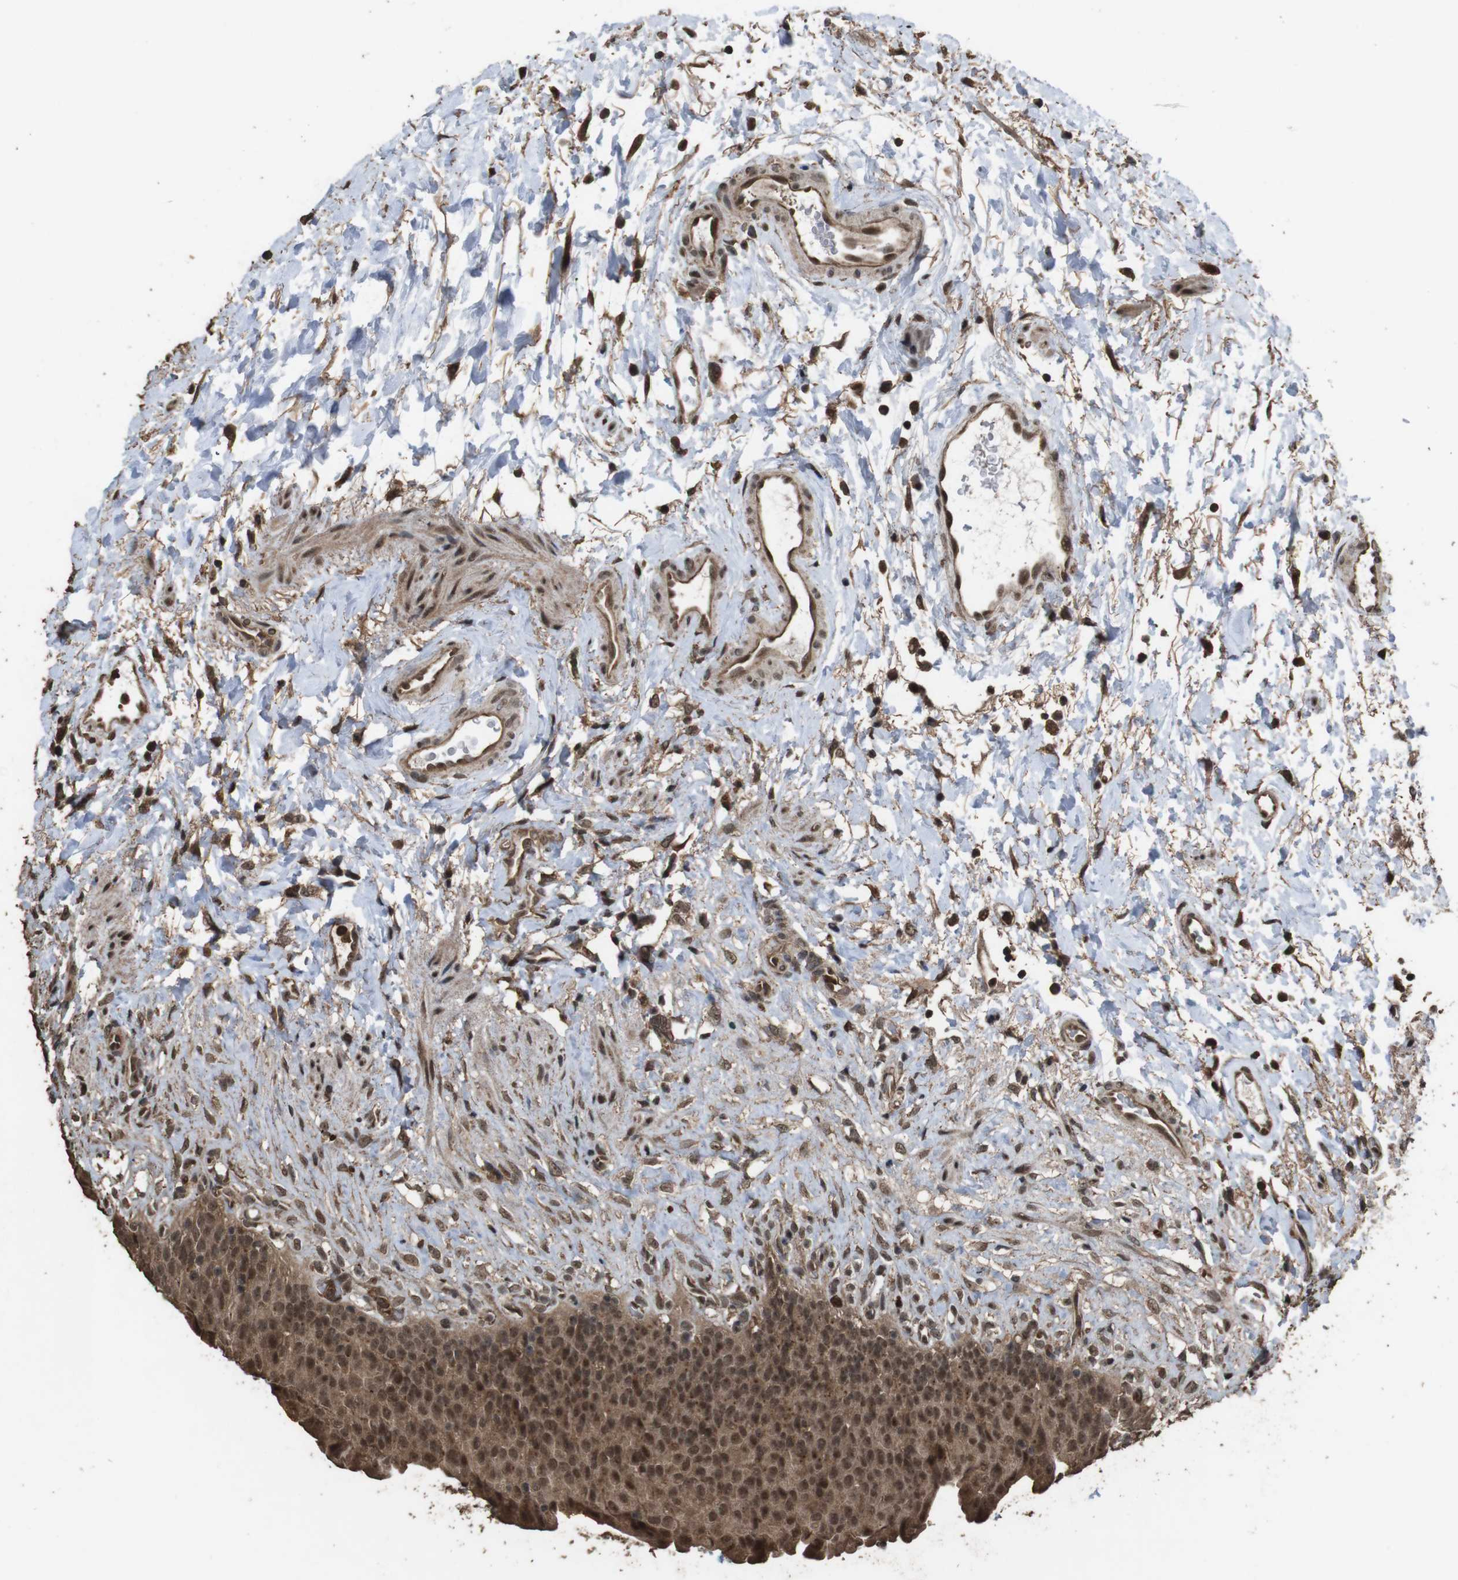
{"staining": {"intensity": "strong", "quantity": ">75%", "location": "cytoplasmic/membranous,nuclear"}, "tissue": "urinary bladder", "cell_type": "Urothelial cells", "image_type": "normal", "snomed": [{"axis": "morphology", "description": "Normal tissue, NOS"}, {"axis": "topography", "description": "Urinary bladder"}], "caption": "This image demonstrates immunohistochemistry (IHC) staining of unremarkable human urinary bladder, with high strong cytoplasmic/membranous,nuclear positivity in approximately >75% of urothelial cells.", "gene": "RRAS2", "patient": {"sex": "female", "age": 79}}